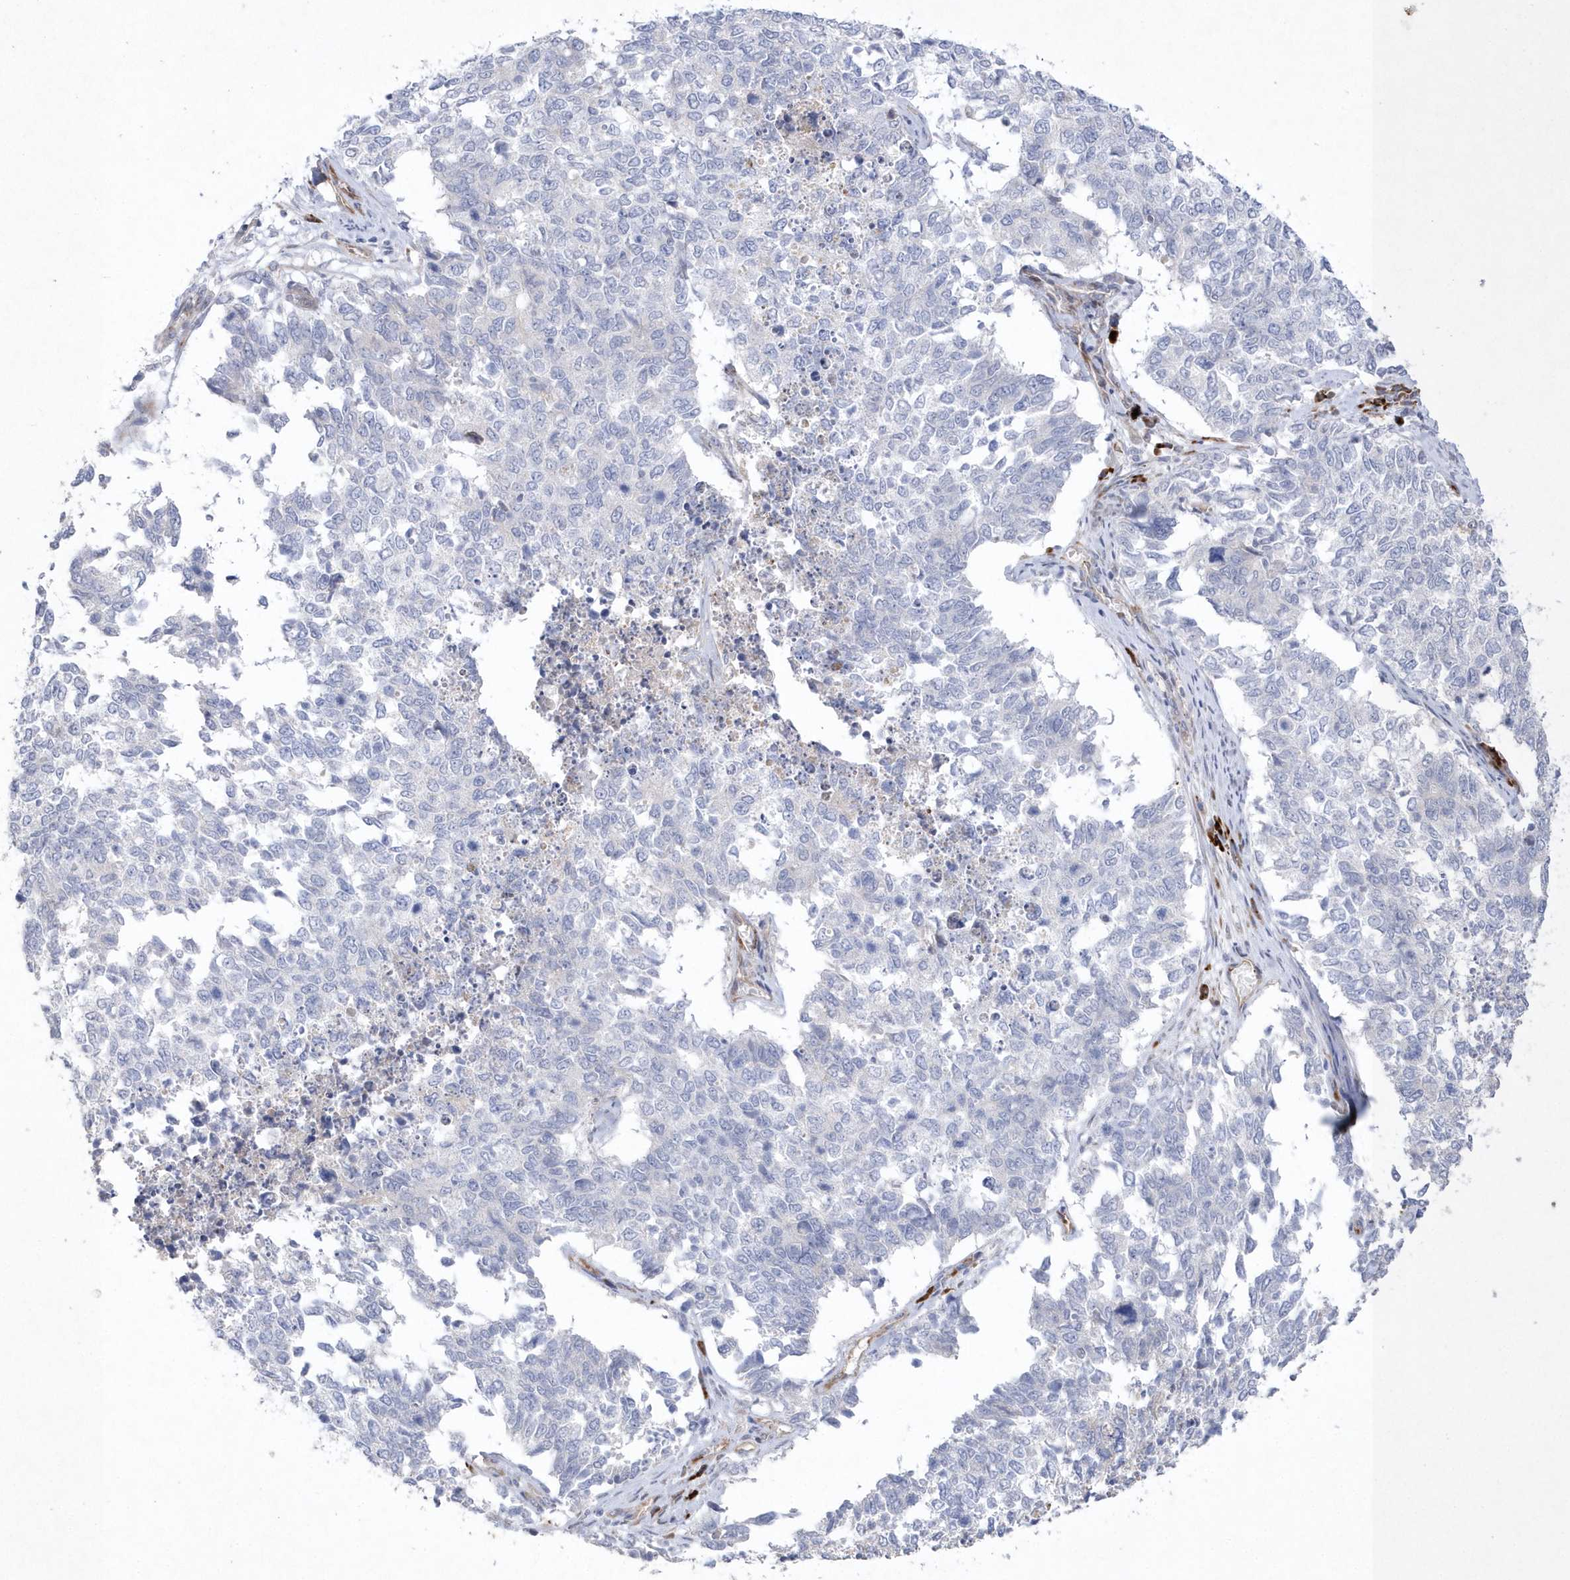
{"staining": {"intensity": "negative", "quantity": "none", "location": "none"}, "tissue": "cervical cancer", "cell_type": "Tumor cells", "image_type": "cancer", "snomed": [{"axis": "morphology", "description": "Squamous cell carcinoma, NOS"}, {"axis": "topography", "description": "Cervix"}], "caption": "The immunohistochemistry photomicrograph has no significant expression in tumor cells of cervical squamous cell carcinoma tissue.", "gene": "TMEM132B", "patient": {"sex": "female", "age": 63}}